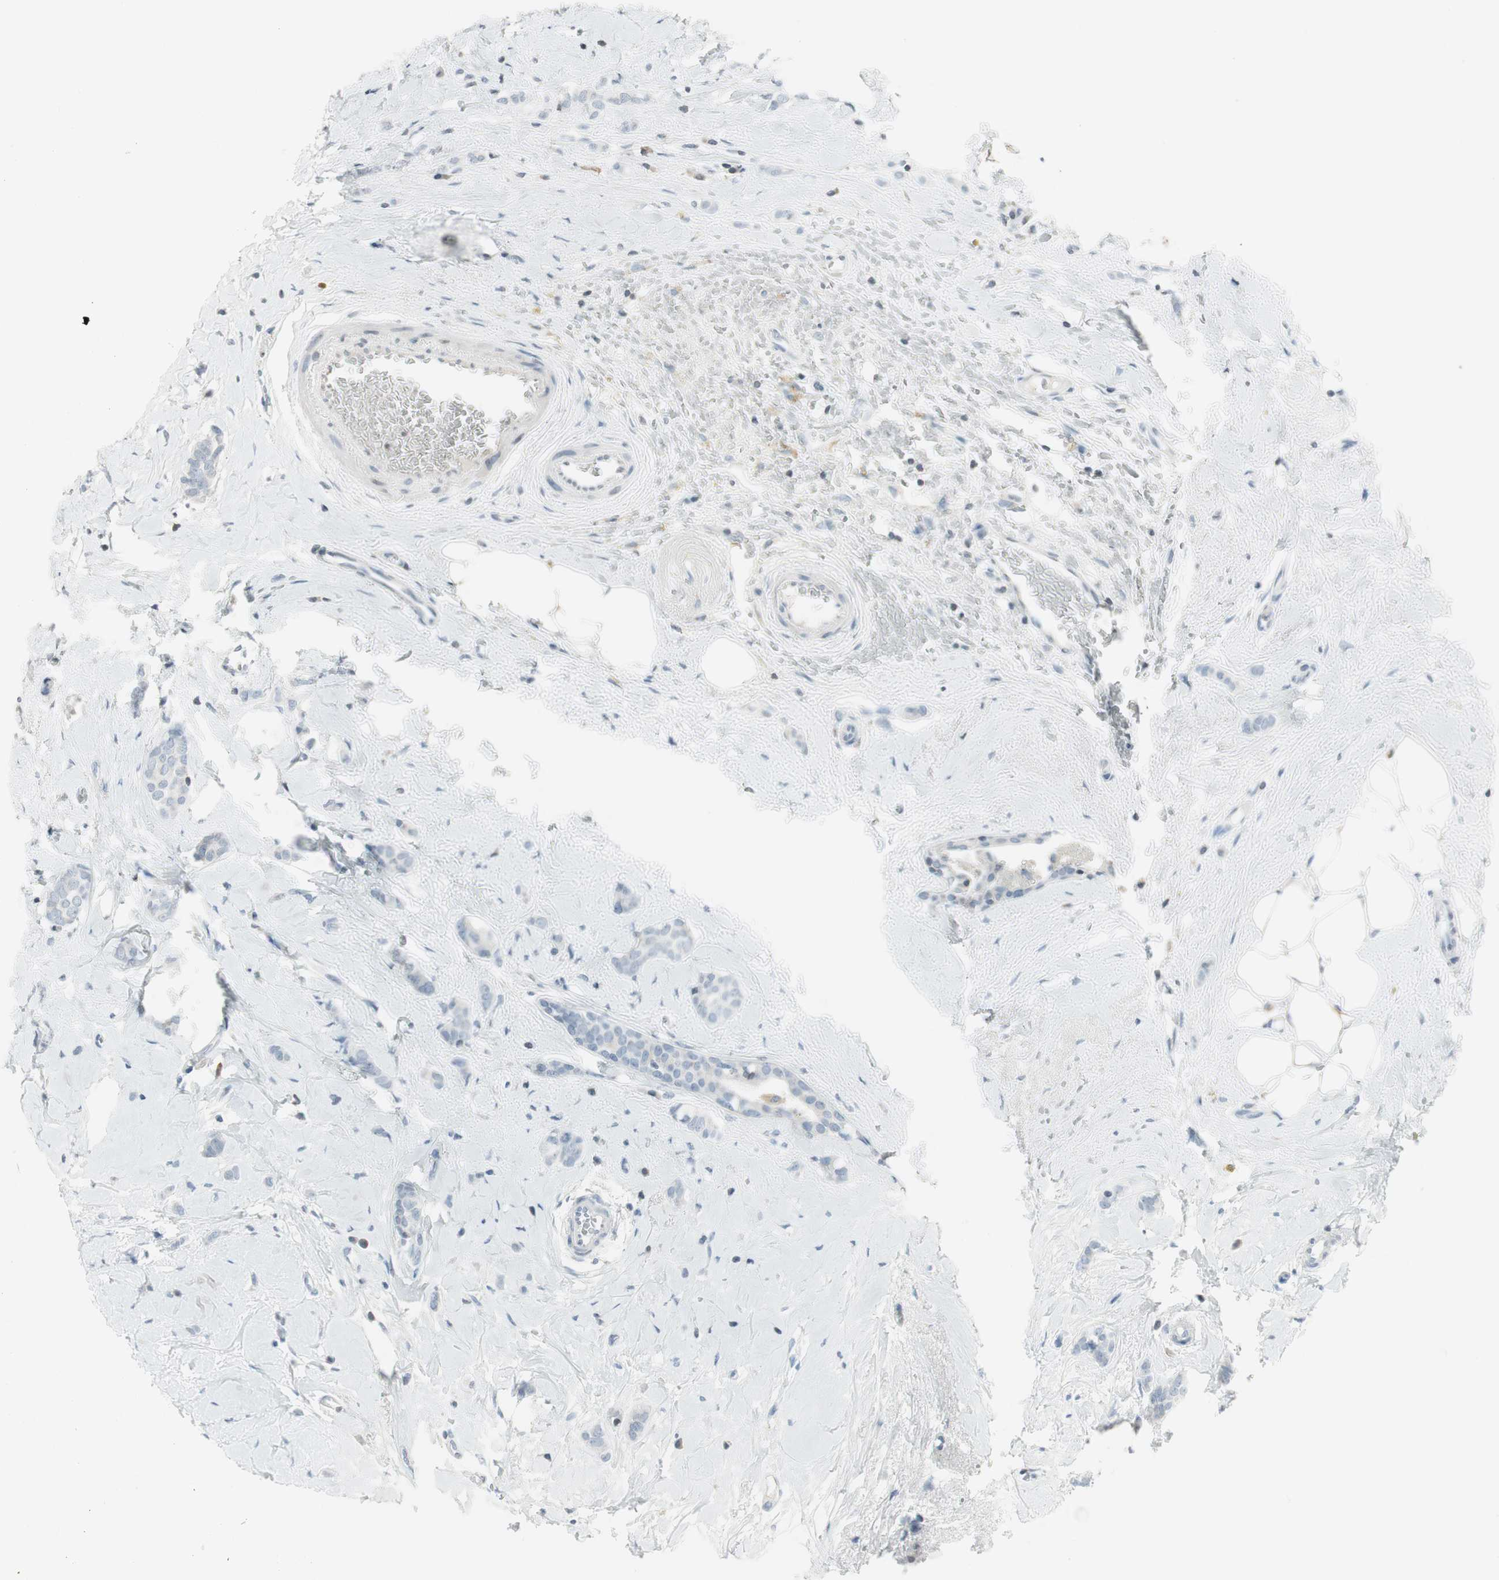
{"staining": {"intensity": "negative", "quantity": "none", "location": "none"}, "tissue": "breast cancer", "cell_type": "Tumor cells", "image_type": "cancer", "snomed": [{"axis": "morphology", "description": "Lobular carcinoma"}, {"axis": "topography", "description": "Breast"}], "caption": "An IHC histopathology image of breast cancer is shown. There is no staining in tumor cells of breast cancer.", "gene": "ARG2", "patient": {"sex": "female", "age": 60}}